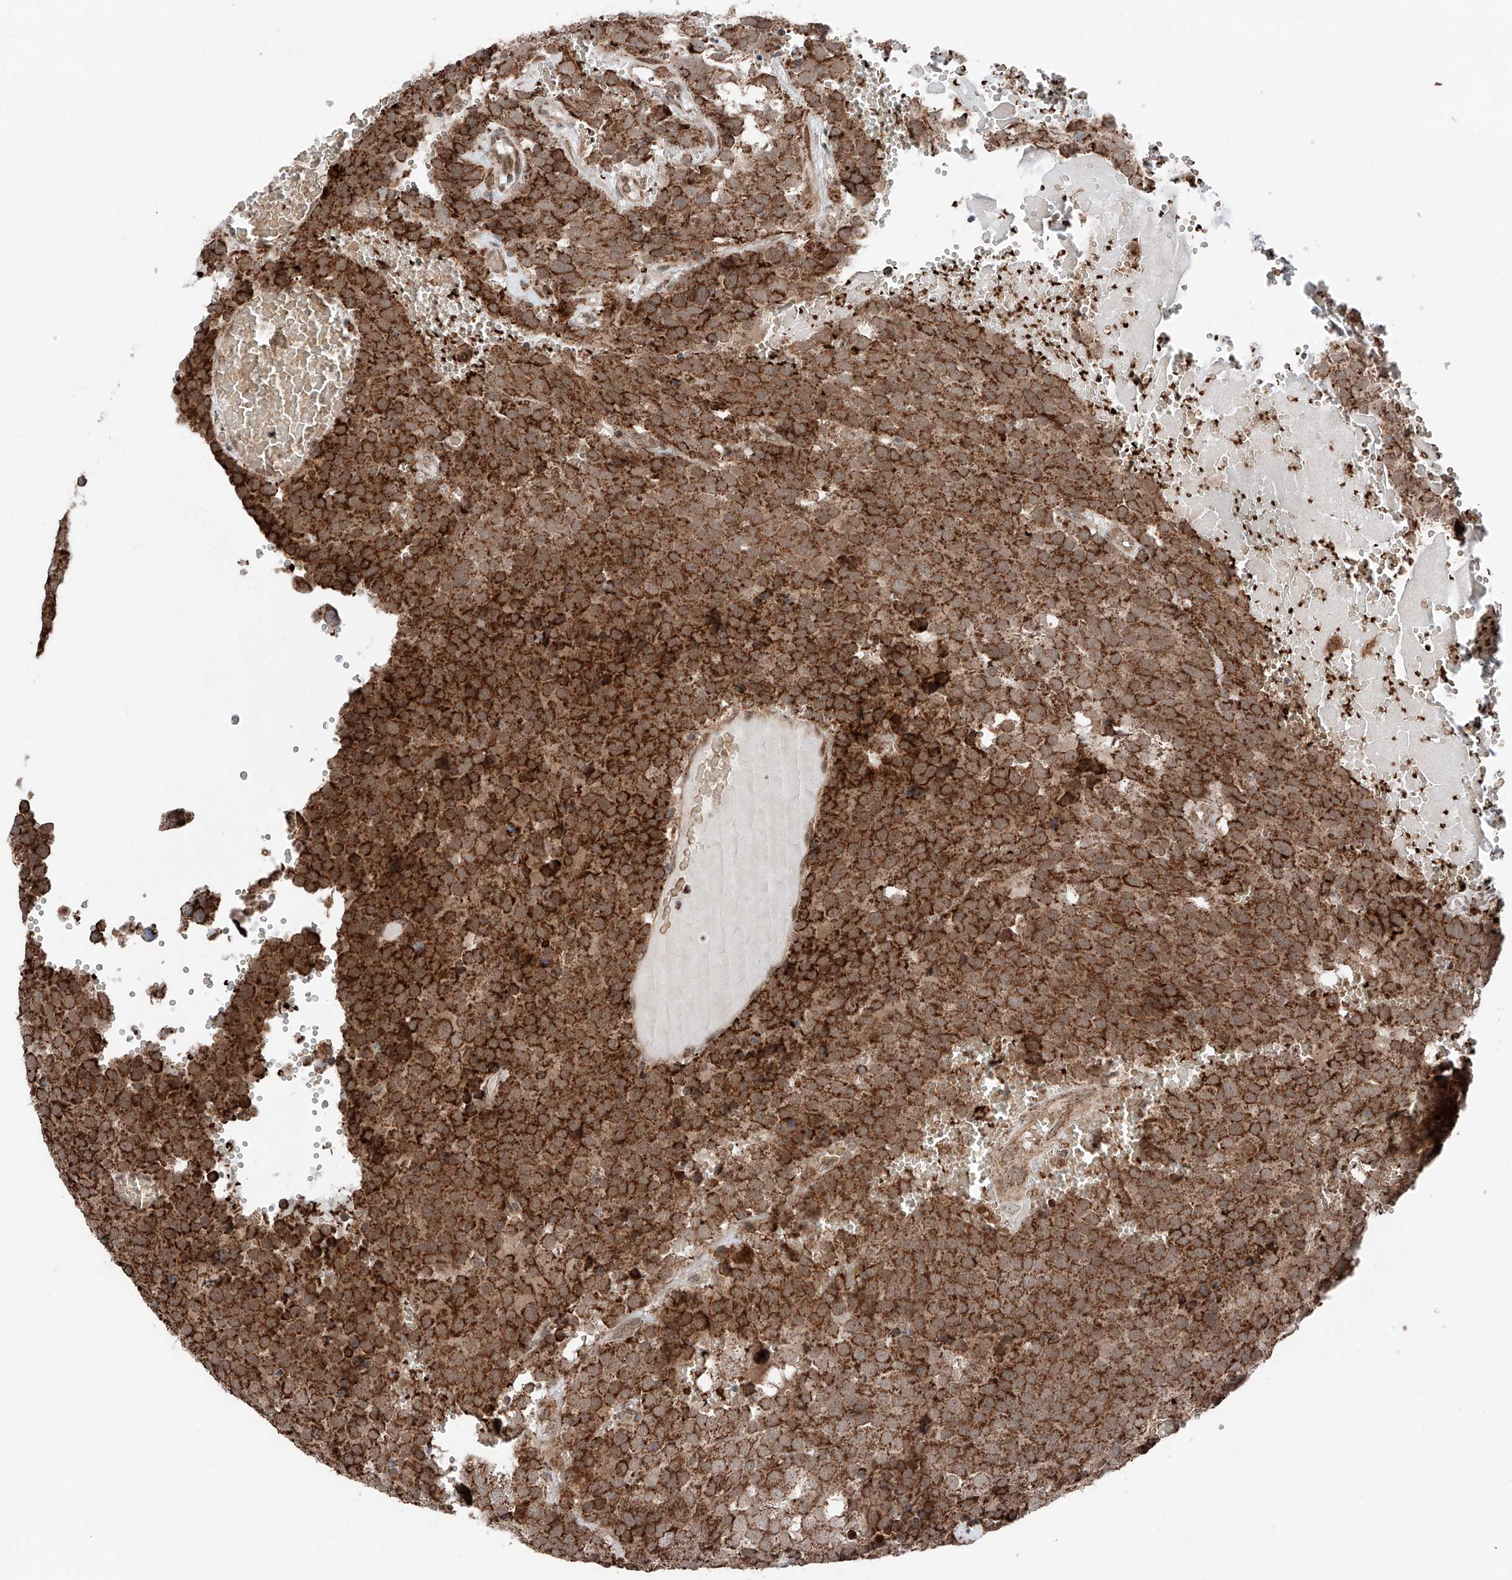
{"staining": {"intensity": "strong", "quantity": ">75%", "location": "cytoplasmic/membranous"}, "tissue": "testis cancer", "cell_type": "Tumor cells", "image_type": "cancer", "snomed": [{"axis": "morphology", "description": "Seminoma, NOS"}, {"axis": "topography", "description": "Testis"}], "caption": "An image of testis cancer stained for a protein shows strong cytoplasmic/membranous brown staining in tumor cells.", "gene": "ZSCAN29", "patient": {"sex": "male", "age": 71}}